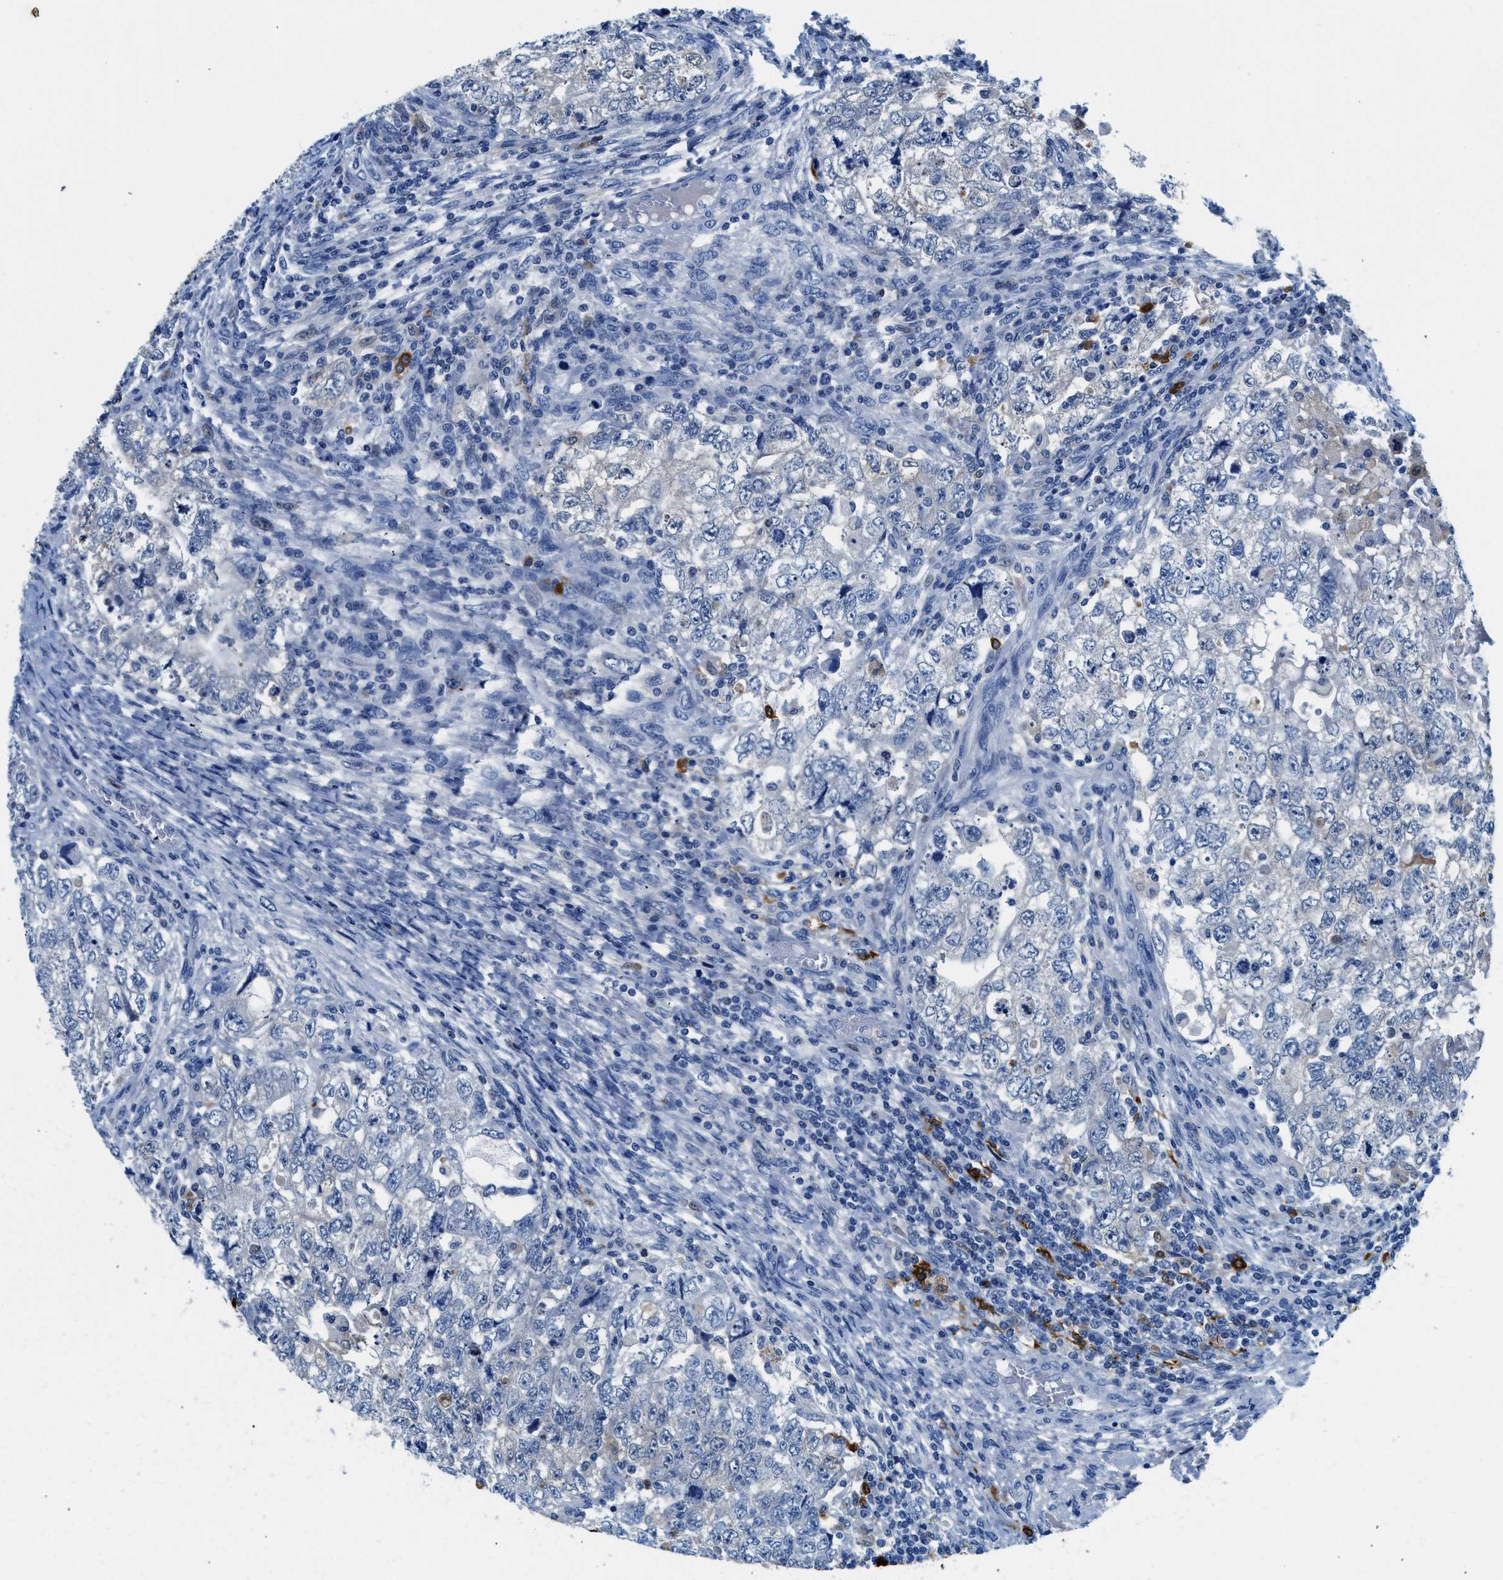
{"staining": {"intensity": "negative", "quantity": "none", "location": "none"}, "tissue": "testis cancer", "cell_type": "Tumor cells", "image_type": "cancer", "snomed": [{"axis": "morphology", "description": "Carcinoma, Embryonal, NOS"}, {"axis": "topography", "description": "Testis"}], "caption": "IHC of human testis cancer (embryonal carcinoma) demonstrates no staining in tumor cells.", "gene": "FADS6", "patient": {"sex": "male", "age": 36}}